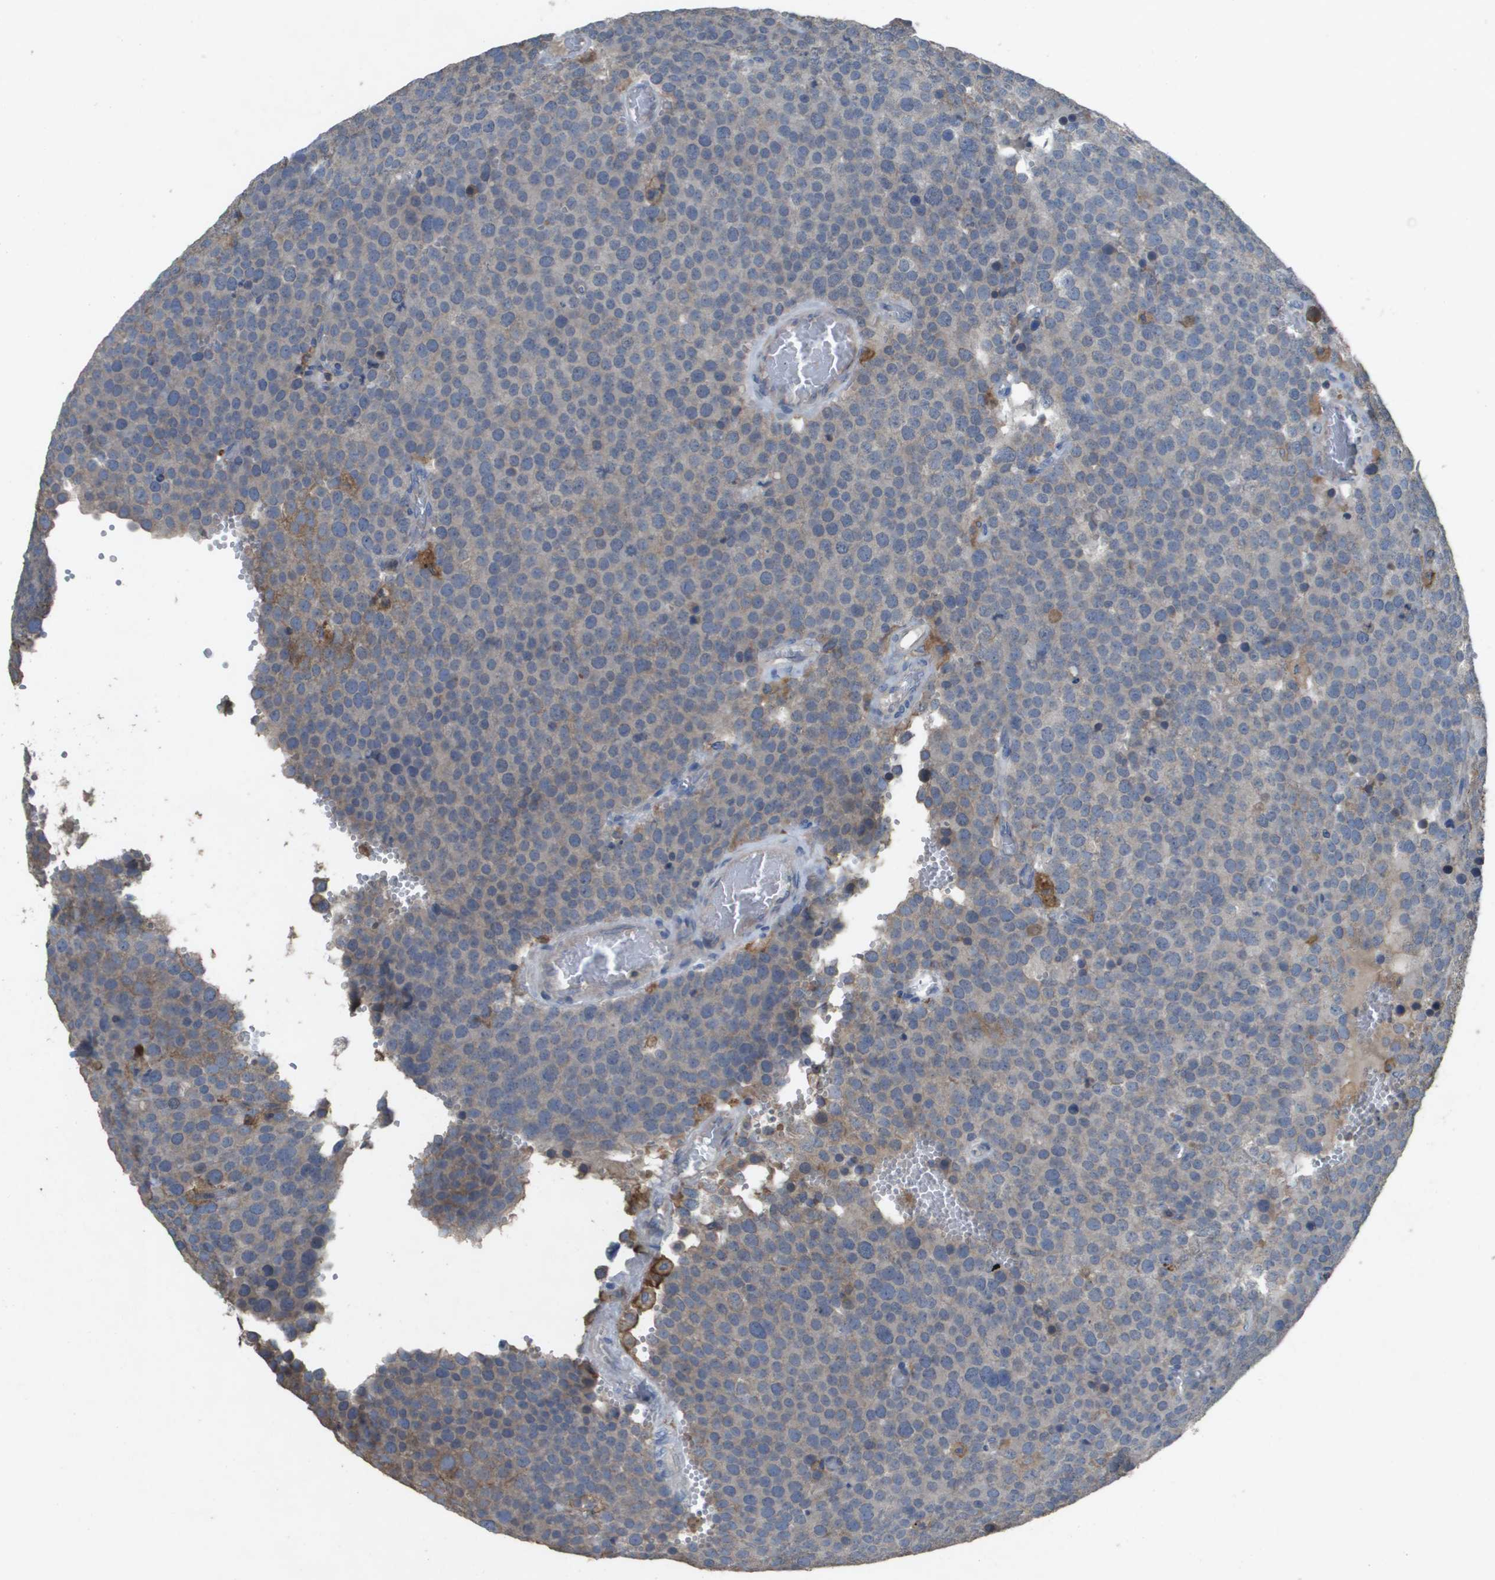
{"staining": {"intensity": "negative", "quantity": "none", "location": "none"}, "tissue": "testis cancer", "cell_type": "Tumor cells", "image_type": "cancer", "snomed": [{"axis": "morphology", "description": "Normal tissue, NOS"}, {"axis": "morphology", "description": "Seminoma, NOS"}, {"axis": "topography", "description": "Testis"}], "caption": "This is an immunohistochemistry (IHC) micrograph of seminoma (testis). There is no expression in tumor cells.", "gene": "CLCA4", "patient": {"sex": "male", "age": 71}}